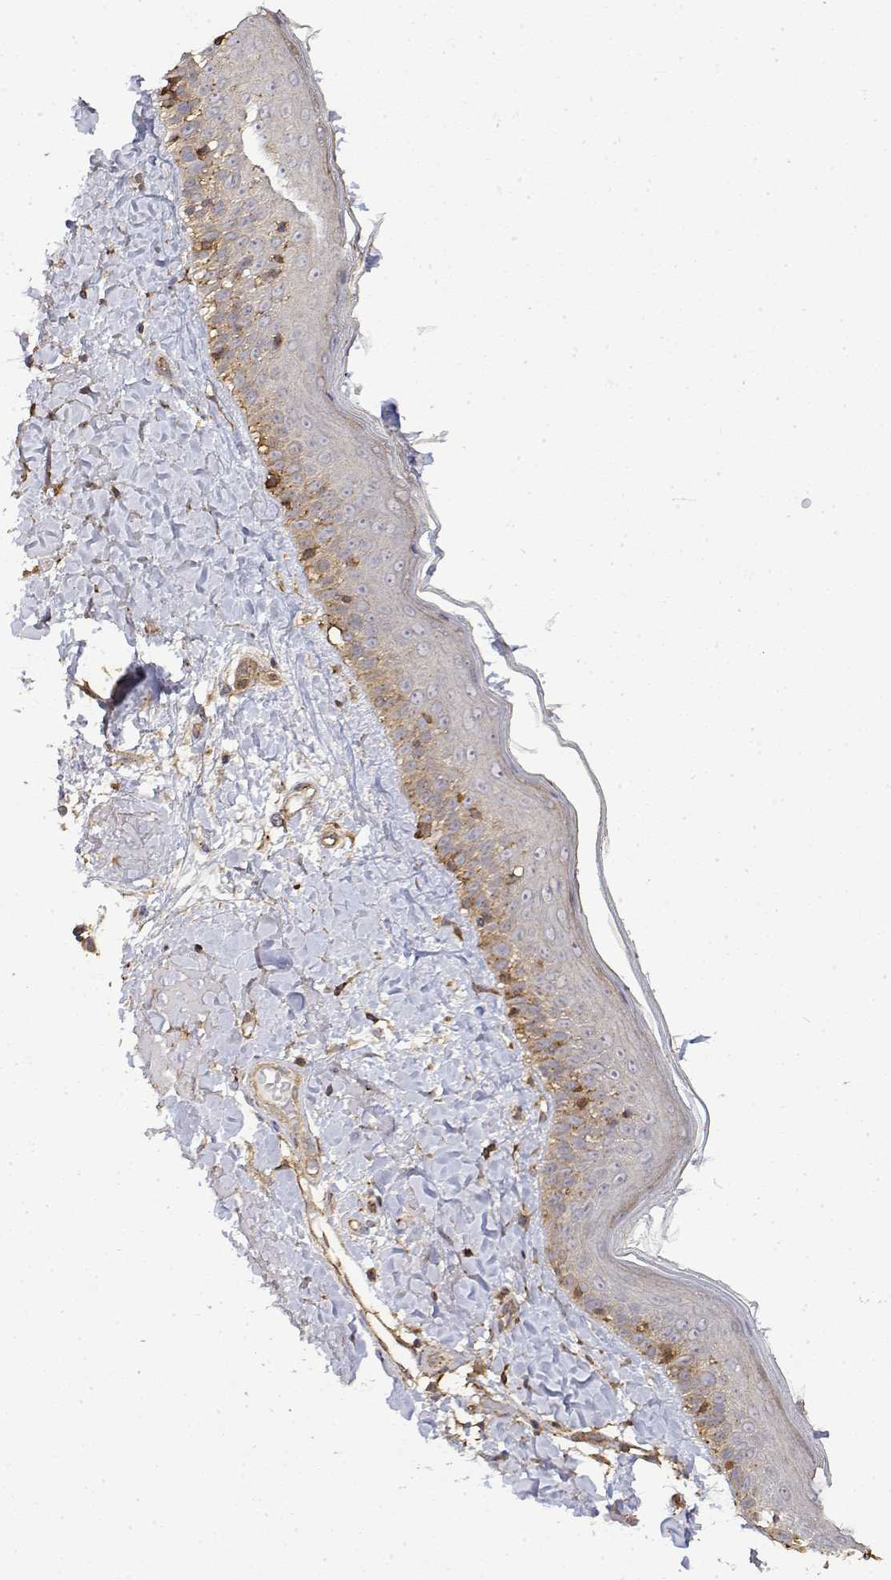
{"staining": {"intensity": "negative", "quantity": "none", "location": "none"}, "tissue": "skin", "cell_type": "Fibroblasts", "image_type": "normal", "snomed": [{"axis": "morphology", "description": "Normal tissue, NOS"}, {"axis": "topography", "description": "Skin"}], "caption": "Skin stained for a protein using IHC shows no expression fibroblasts.", "gene": "PACSIN2", "patient": {"sex": "male", "age": 73}}